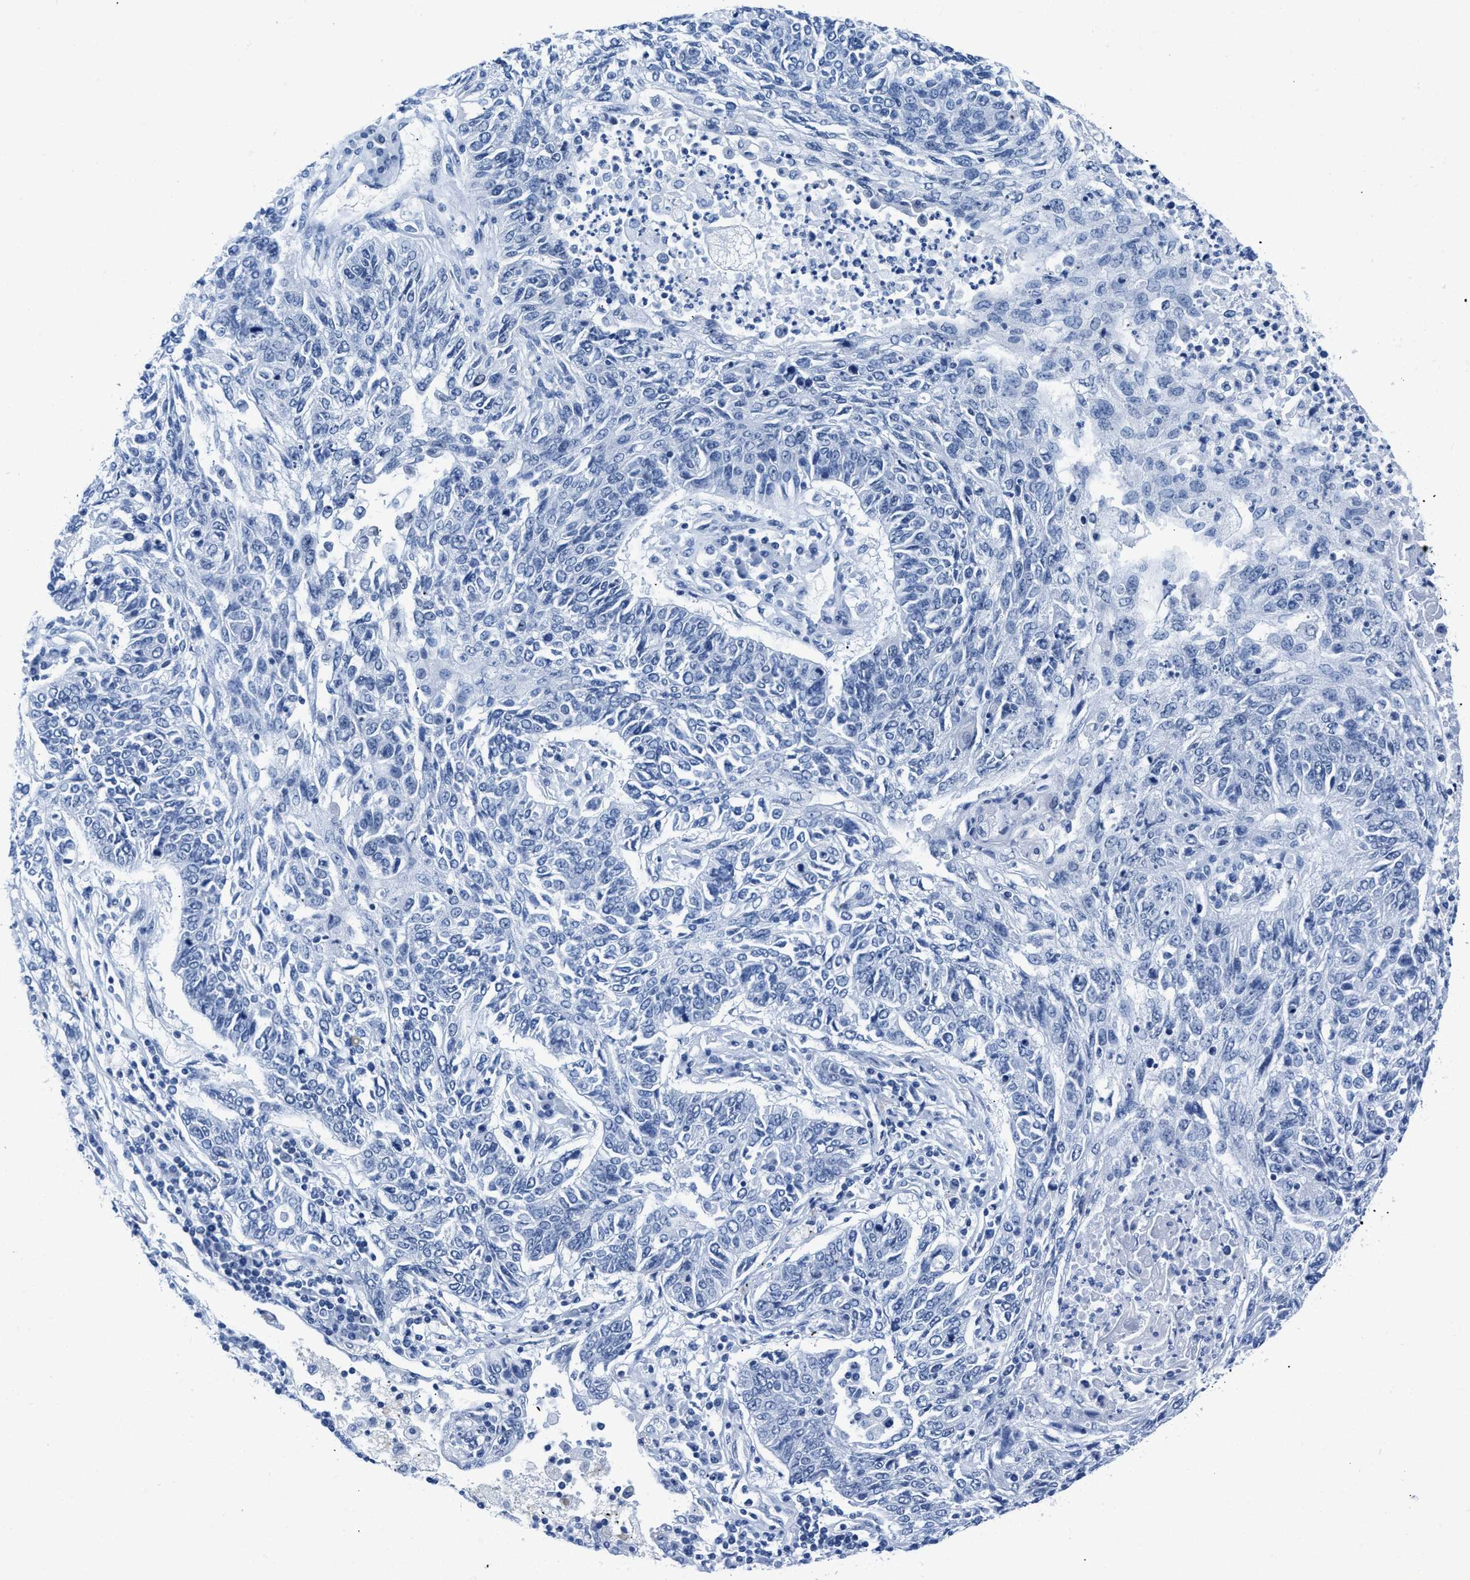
{"staining": {"intensity": "negative", "quantity": "none", "location": "none"}, "tissue": "lung cancer", "cell_type": "Tumor cells", "image_type": "cancer", "snomed": [{"axis": "morphology", "description": "Normal tissue, NOS"}, {"axis": "morphology", "description": "Squamous cell carcinoma, NOS"}, {"axis": "topography", "description": "Cartilage tissue"}, {"axis": "topography", "description": "Bronchus"}, {"axis": "topography", "description": "Lung"}], "caption": "Lung squamous cell carcinoma was stained to show a protein in brown. There is no significant expression in tumor cells.", "gene": "CTBP1", "patient": {"sex": "female", "age": 49}}